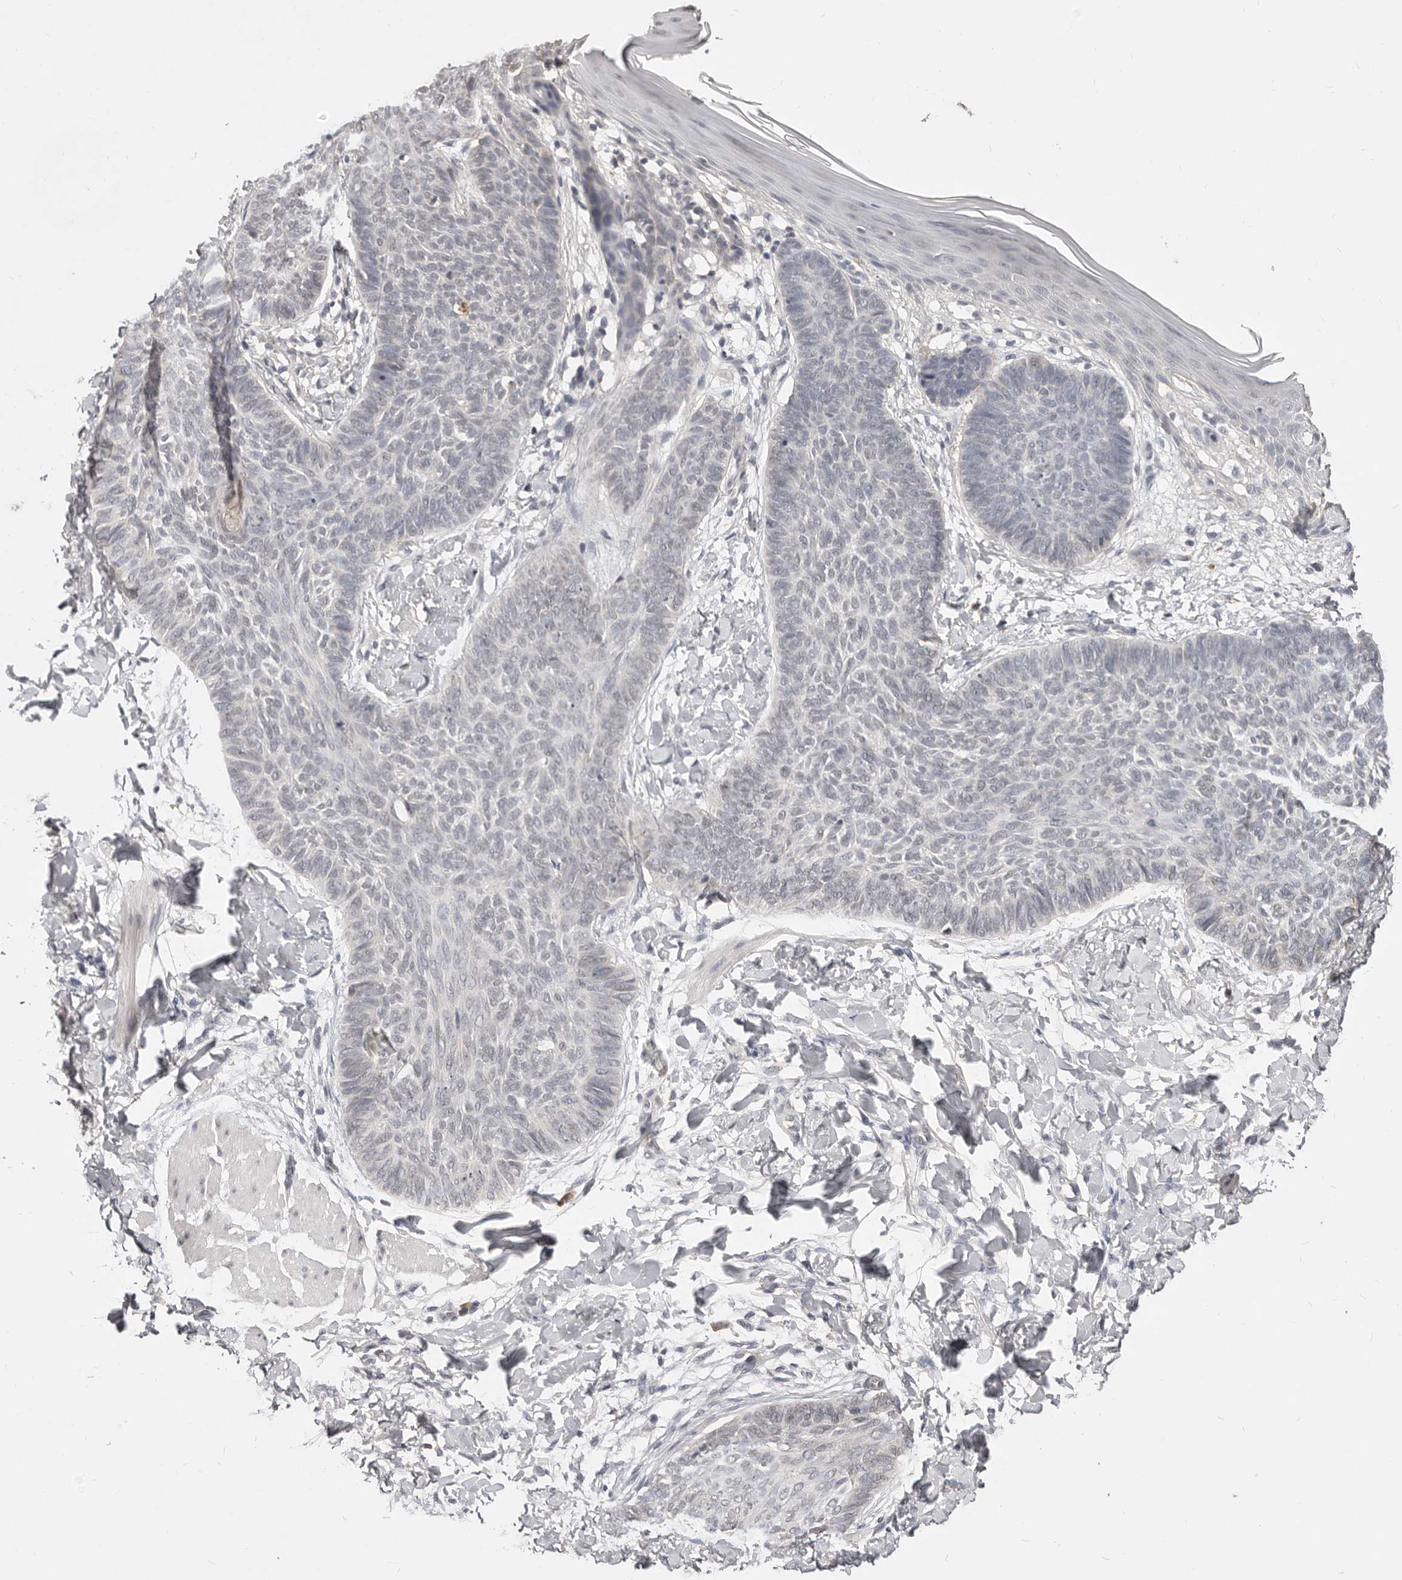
{"staining": {"intensity": "negative", "quantity": "none", "location": "none"}, "tissue": "skin cancer", "cell_type": "Tumor cells", "image_type": "cancer", "snomed": [{"axis": "morphology", "description": "Normal tissue, NOS"}, {"axis": "morphology", "description": "Basal cell carcinoma"}, {"axis": "topography", "description": "Skin"}], "caption": "The immunohistochemistry (IHC) photomicrograph has no significant positivity in tumor cells of skin cancer tissue. Brightfield microscopy of immunohistochemistry (IHC) stained with DAB (3,3'-diaminobenzidine) (brown) and hematoxylin (blue), captured at high magnification.", "gene": "TSPAN13", "patient": {"sex": "male", "age": 50}}